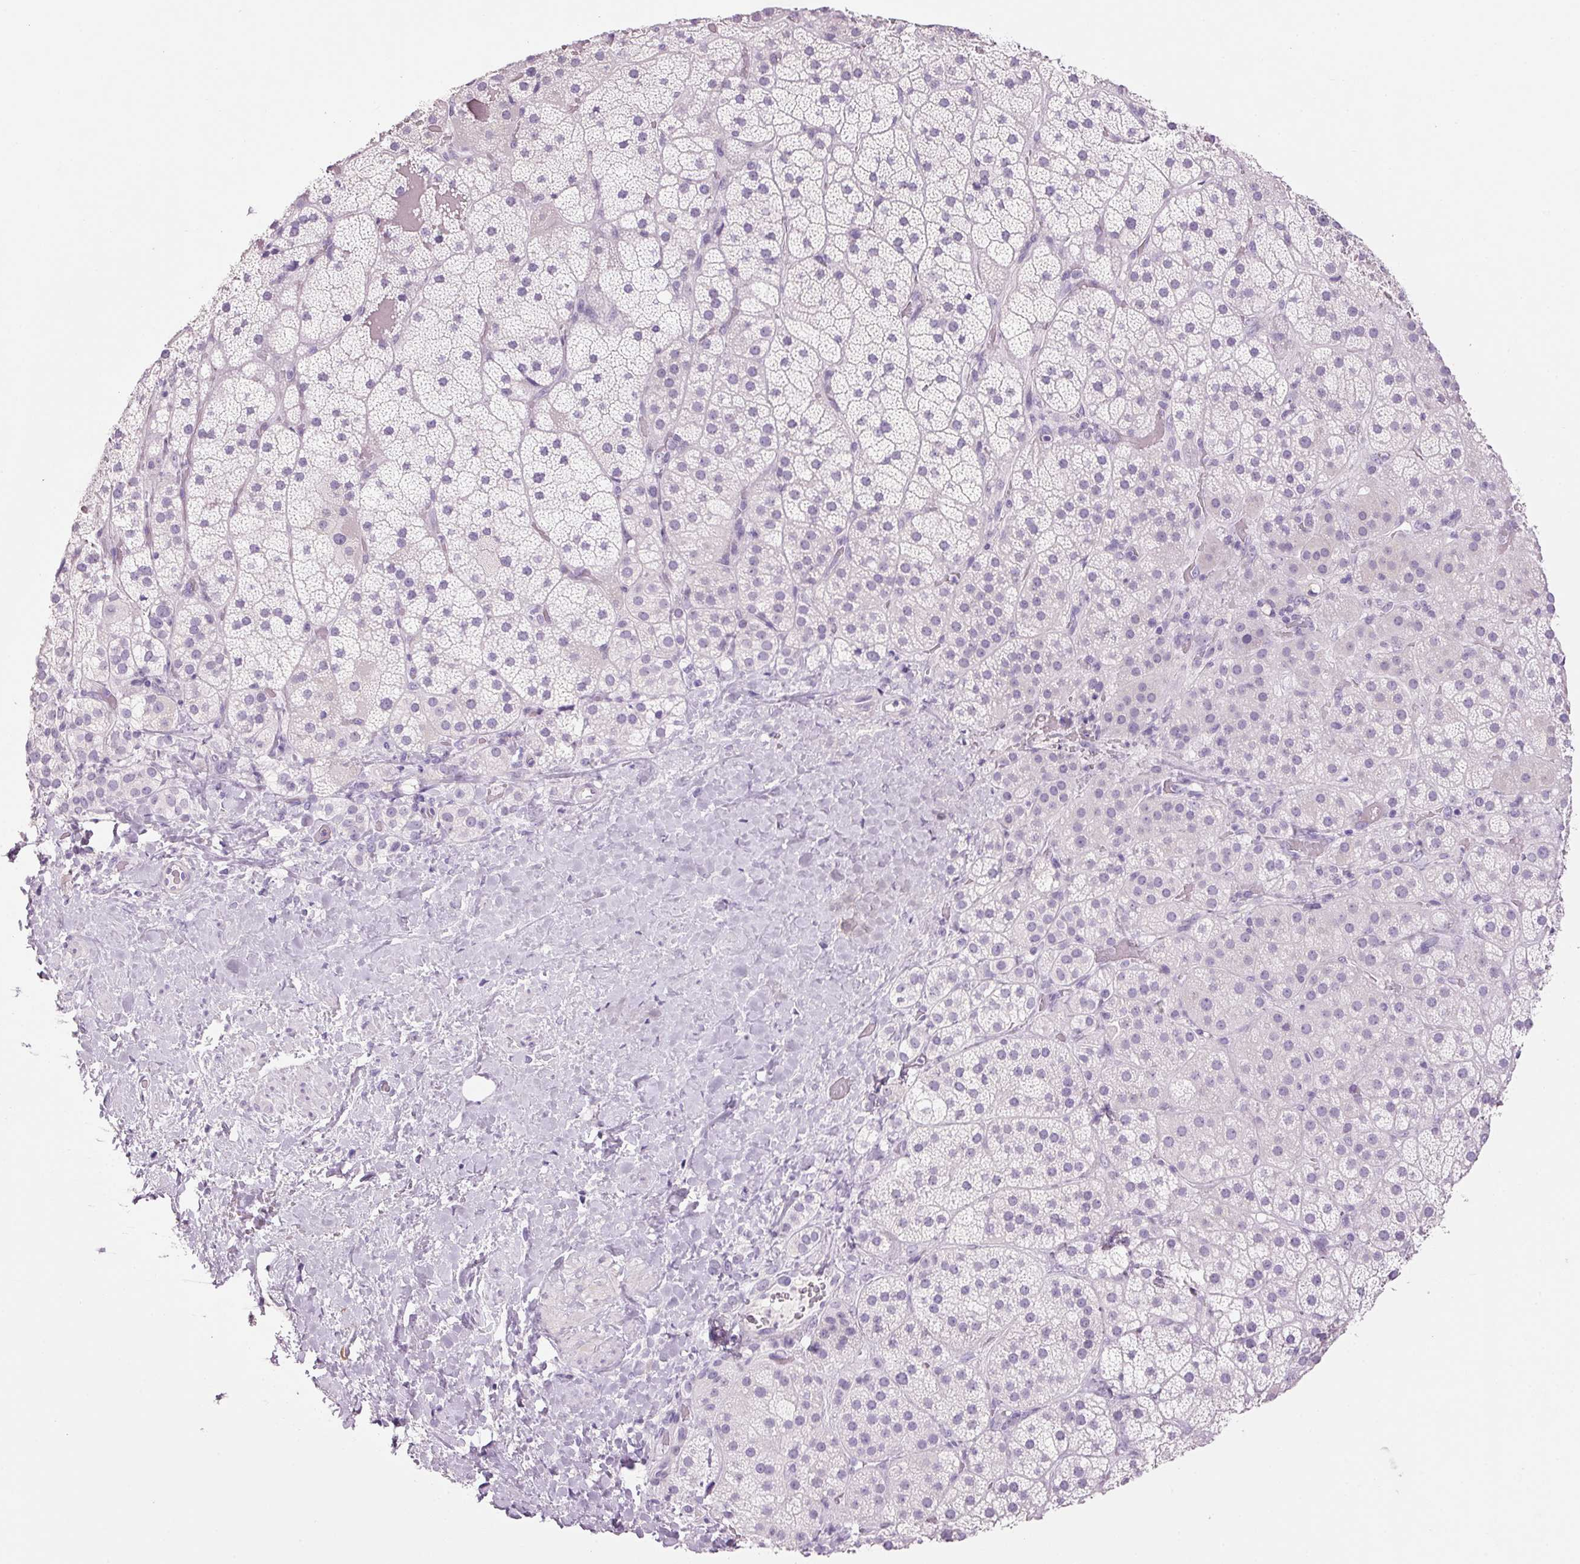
{"staining": {"intensity": "negative", "quantity": "none", "location": "none"}, "tissue": "adrenal gland", "cell_type": "Glandular cells", "image_type": "normal", "snomed": [{"axis": "morphology", "description": "Normal tissue, NOS"}, {"axis": "topography", "description": "Adrenal gland"}], "caption": "An immunohistochemistry (IHC) histopathology image of benign adrenal gland is shown. There is no staining in glandular cells of adrenal gland.", "gene": "PPP1R1A", "patient": {"sex": "male", "age": 57}}